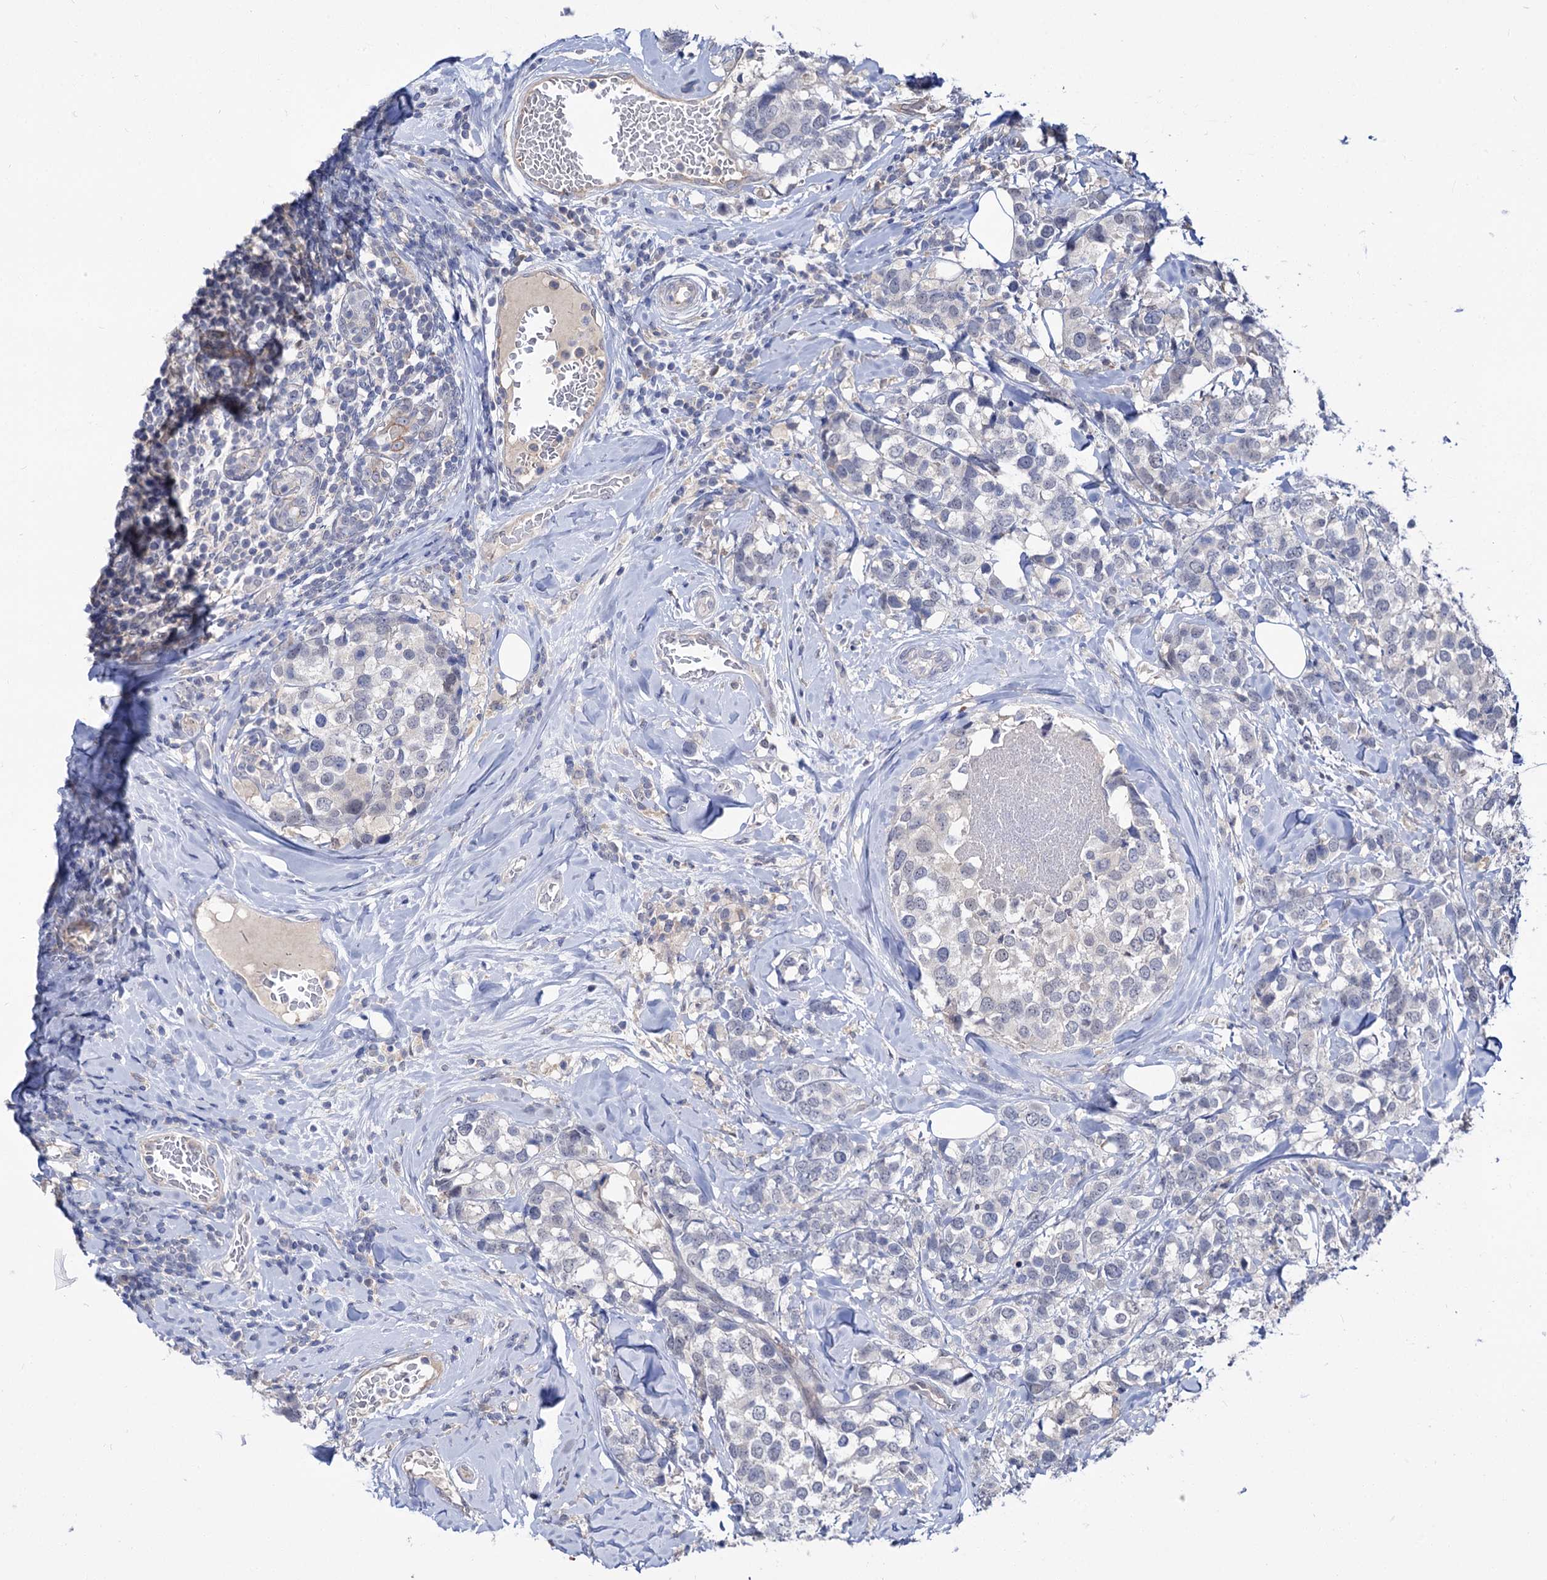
{"staining": {"intensity": "negative", "quantity": "none", "location": "none"}, "tissue": "breast cancer", "cell_type": "Tumor cells", "image_type": "cancer", "snomed": [{"axis": "morphology", "description": "Lobular carcinoma"}, {"axis": "topography", "description": "Breast"}], "caption": "High power microscopy micrograph of an IHC image of breast cancer (lobular carcinoma), revealing no significant expression in tumor cells.", "gene": "NEK10", "patient": {"sex": "female", "age": 59}}